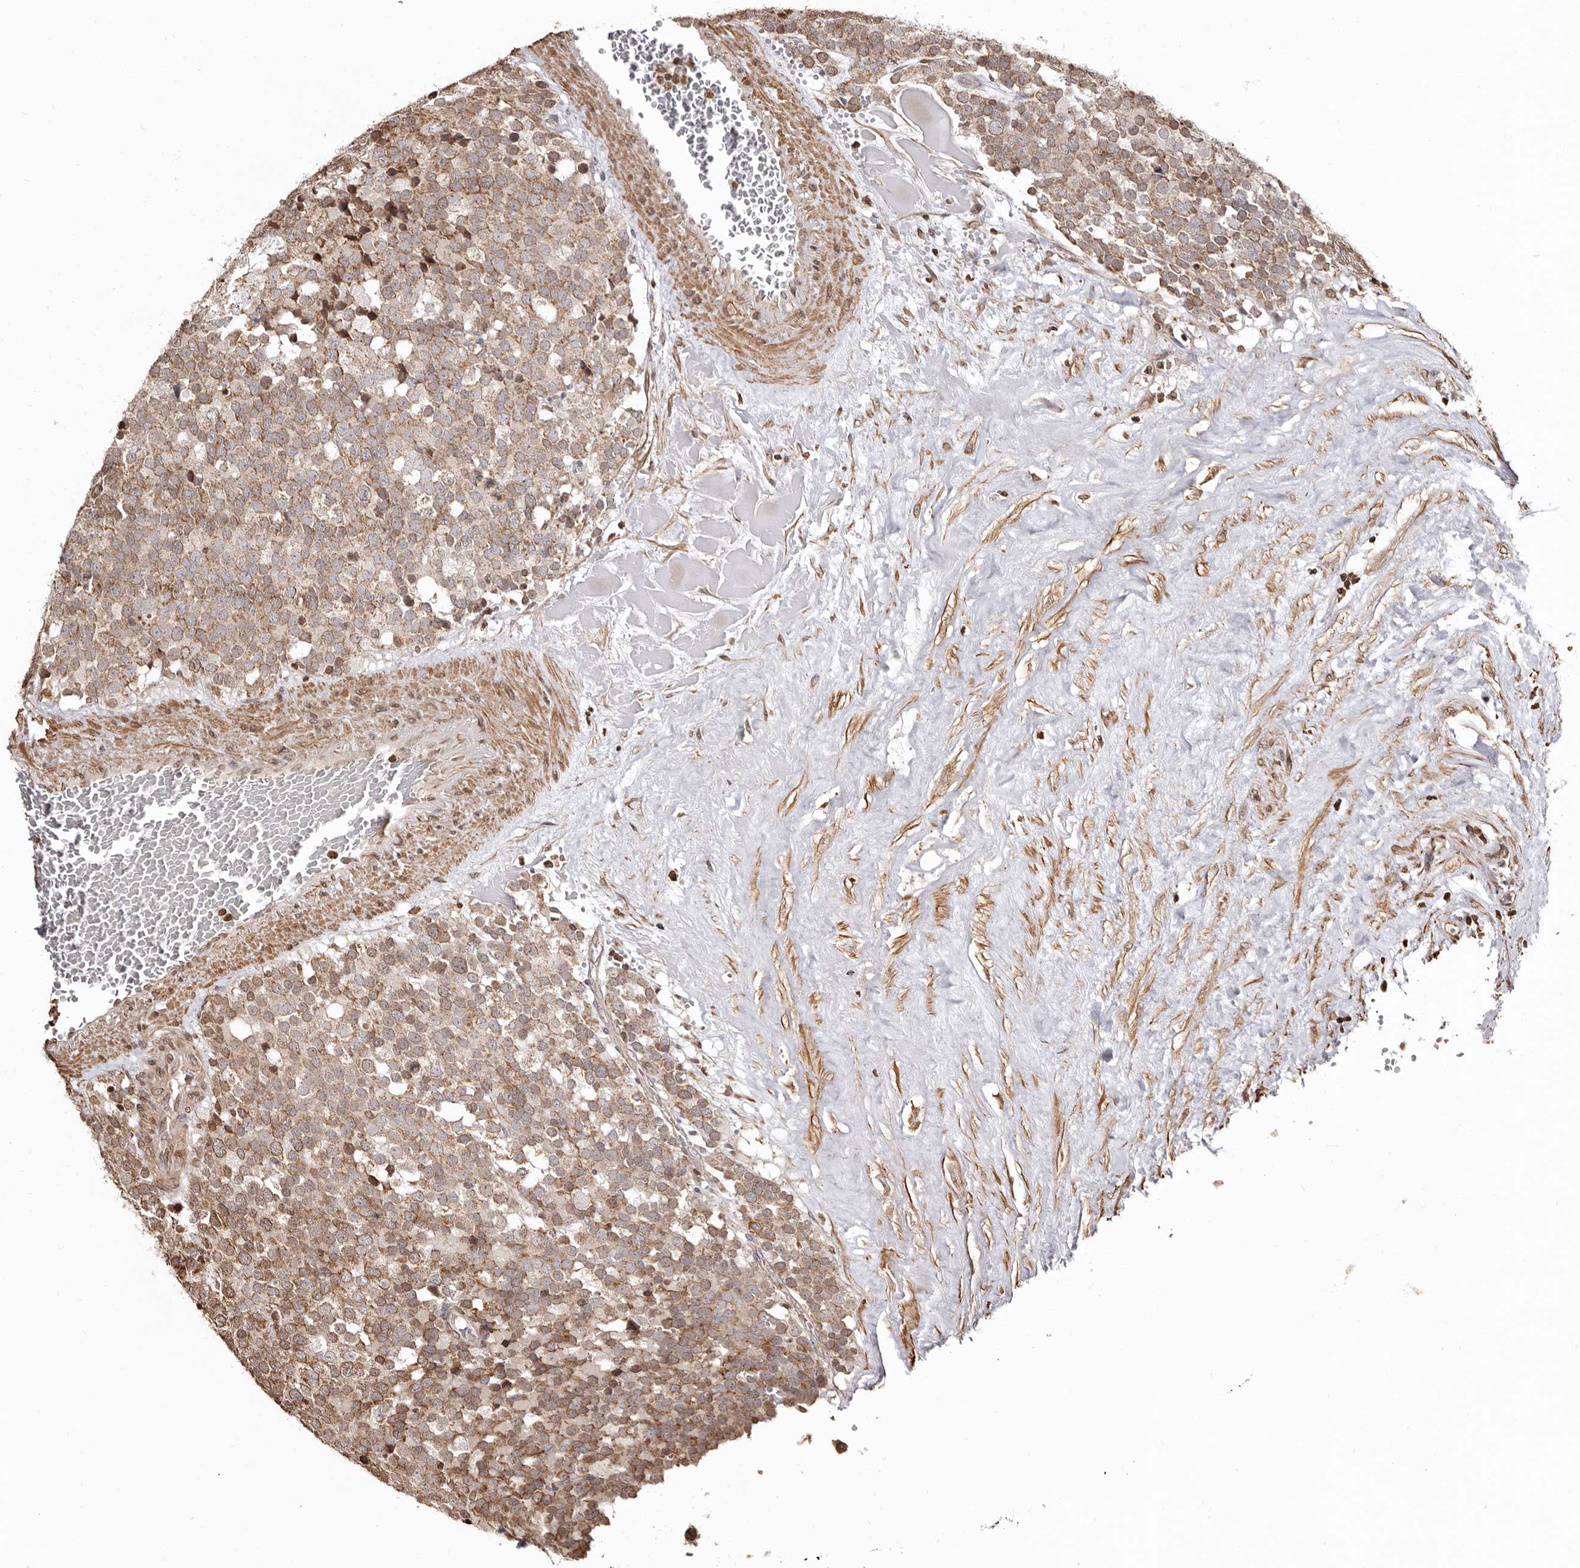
{"staining": {"intensity": "moderate", "quantity": ">75%", "location": "cytoplasmic/membranous"}, "tissue": "testis cancer", "cell_type": "Tumor cells", "image_type": "cancer", "snomed": [{"axis": "morphology", "description": "Seminoma, NOS"}, {"axis": "topography", "description": "Testis"}], "caption": "Moderate cytoplasmic/membranous protein staining is appreciated in approximately >75% of tumor cells in testis cancer (seminoma).", "gene": "CCDC190", "patient": {"sex": "male", "age": 71}}